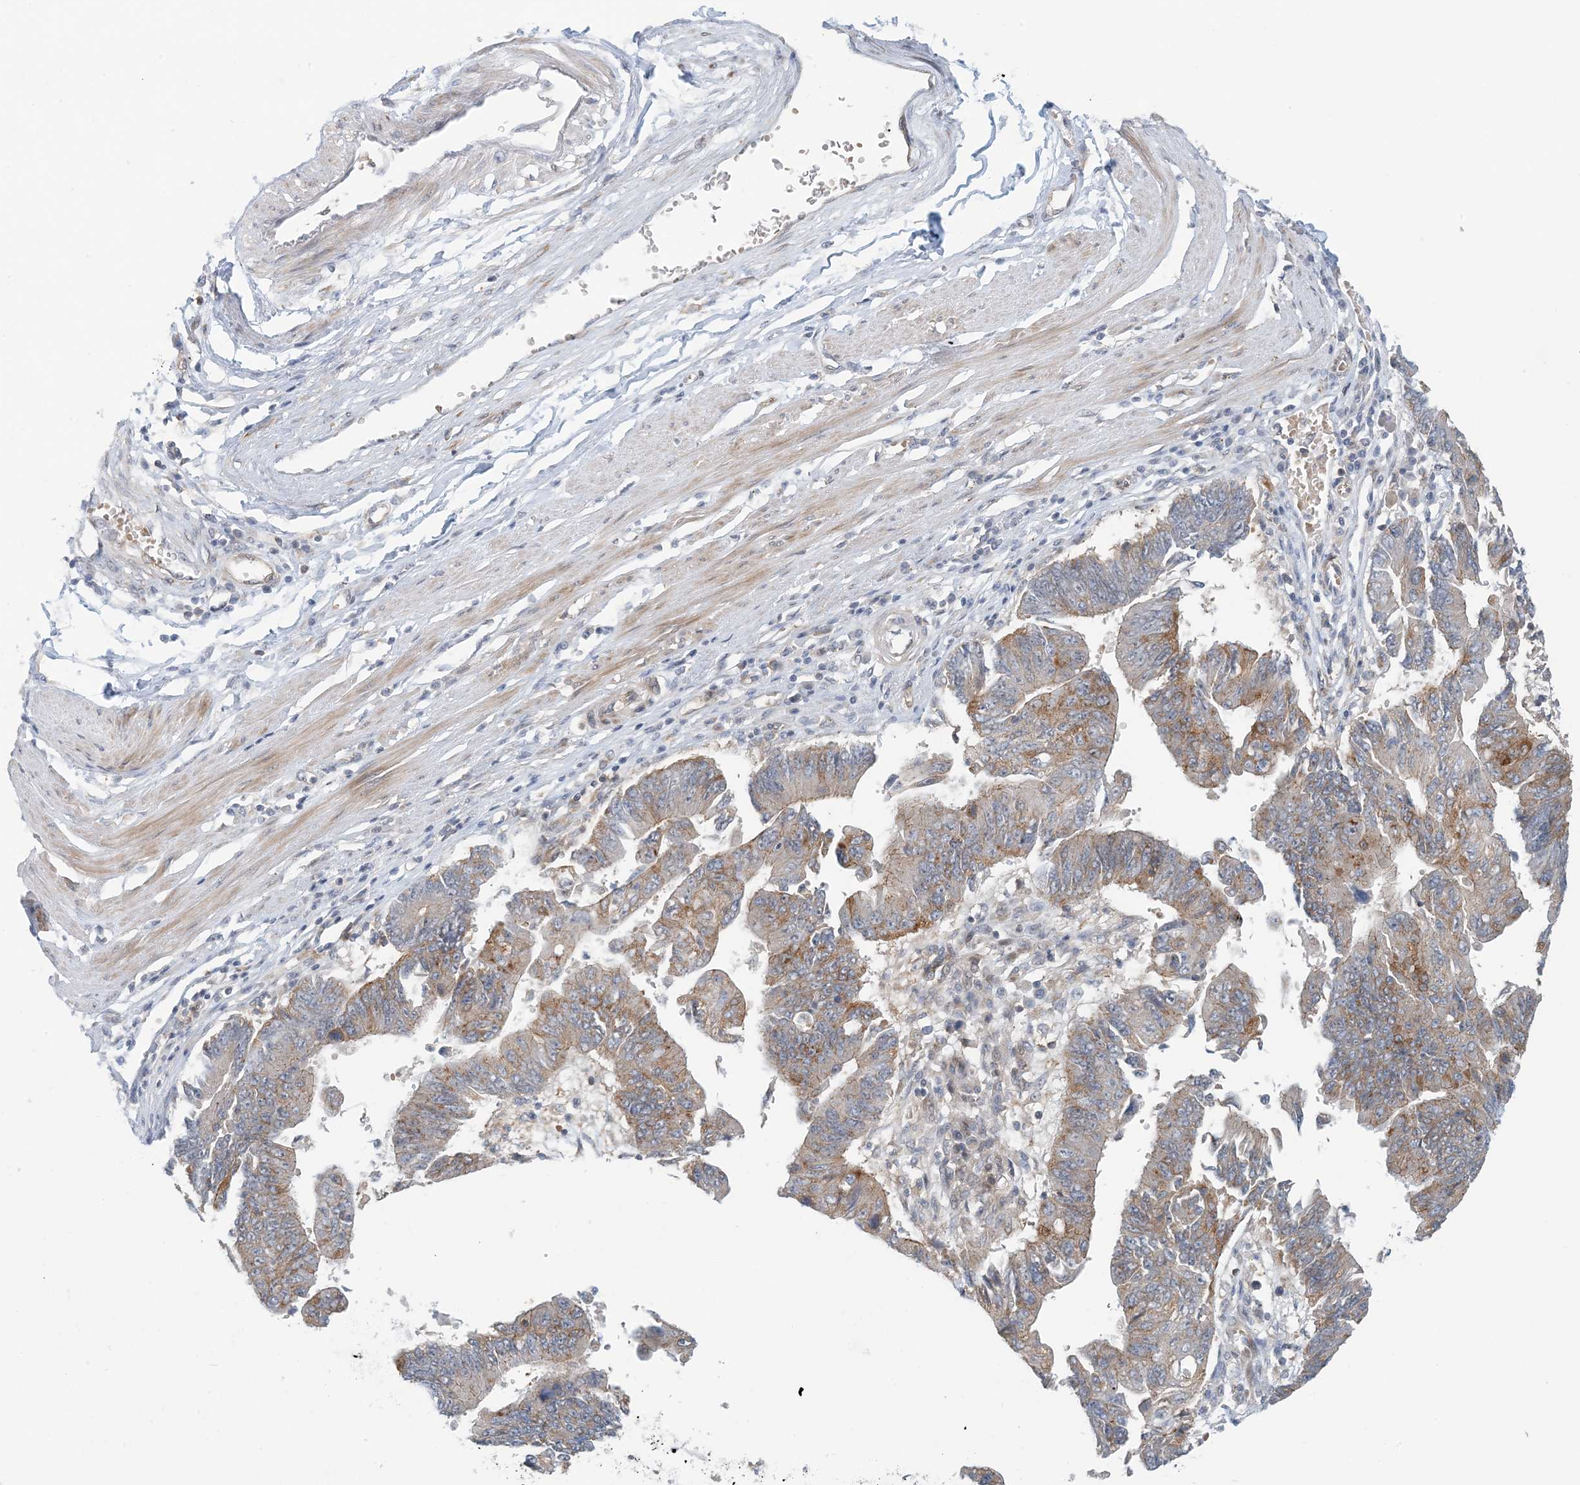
{"staining": {"intensity": "moderate", "quantity": ">75%", "location": "cytoplasmic/membranous"}, "tissue": "stomach cancer", "cell_type": "Tumor cells", "image_type": "cancer", "snomed": [{"axis": "morphology", "description": "Adenocarcinoma, NOS"}, {"axis": "topography", "description": "Stomach"}], "caption": "DAB immunohistochemical staining of stomach cancer (adenocarcinoma) displays moderate cytoplasmic/membranous protein staining in approximately >75% of tumor cells.", "gene": "ATP13A2", "patient": {"sex": "male", "age": 59}}